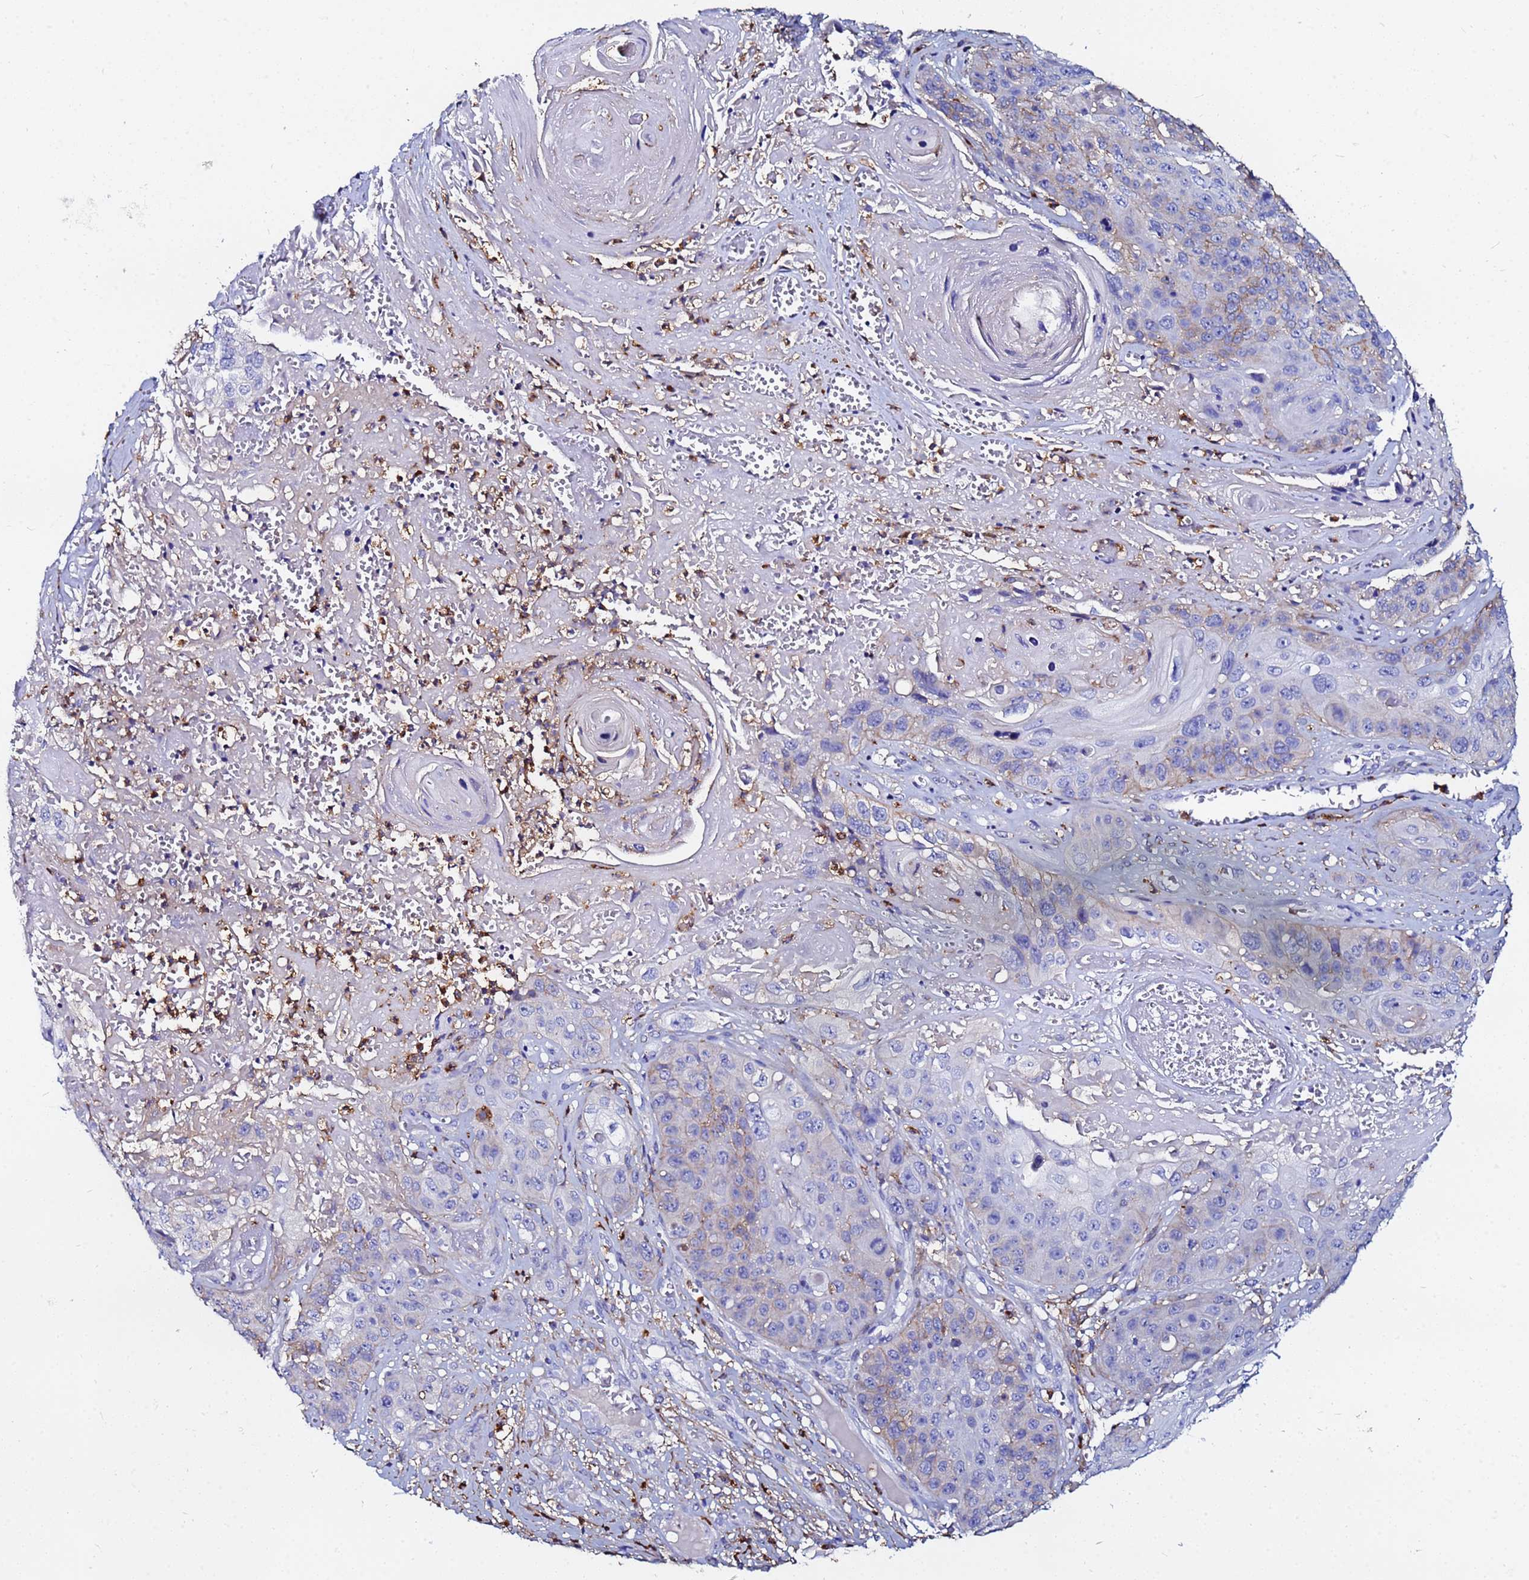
{"staining": {"intensity": "weak", "quantity": "<25%", "location": "cytoplasmic/membranous"}, "tissue": "skin cancer", "cell_type": "Tumor cells", "image_type": "cancer", "snomed": [{"axis": "morphology", "description": "Squamous cell carcinoma, NOS"}, {"axis": "topography", "description": "Skin"}], "caption": "Immunohistochemistry (IHC) image of squamous cell carcinoma (skin) stained for a protein (brown), which demonstrates no staining in tumor cells.", "gene": "BASP1", "patient": {"sex": "male", "age": 55}}